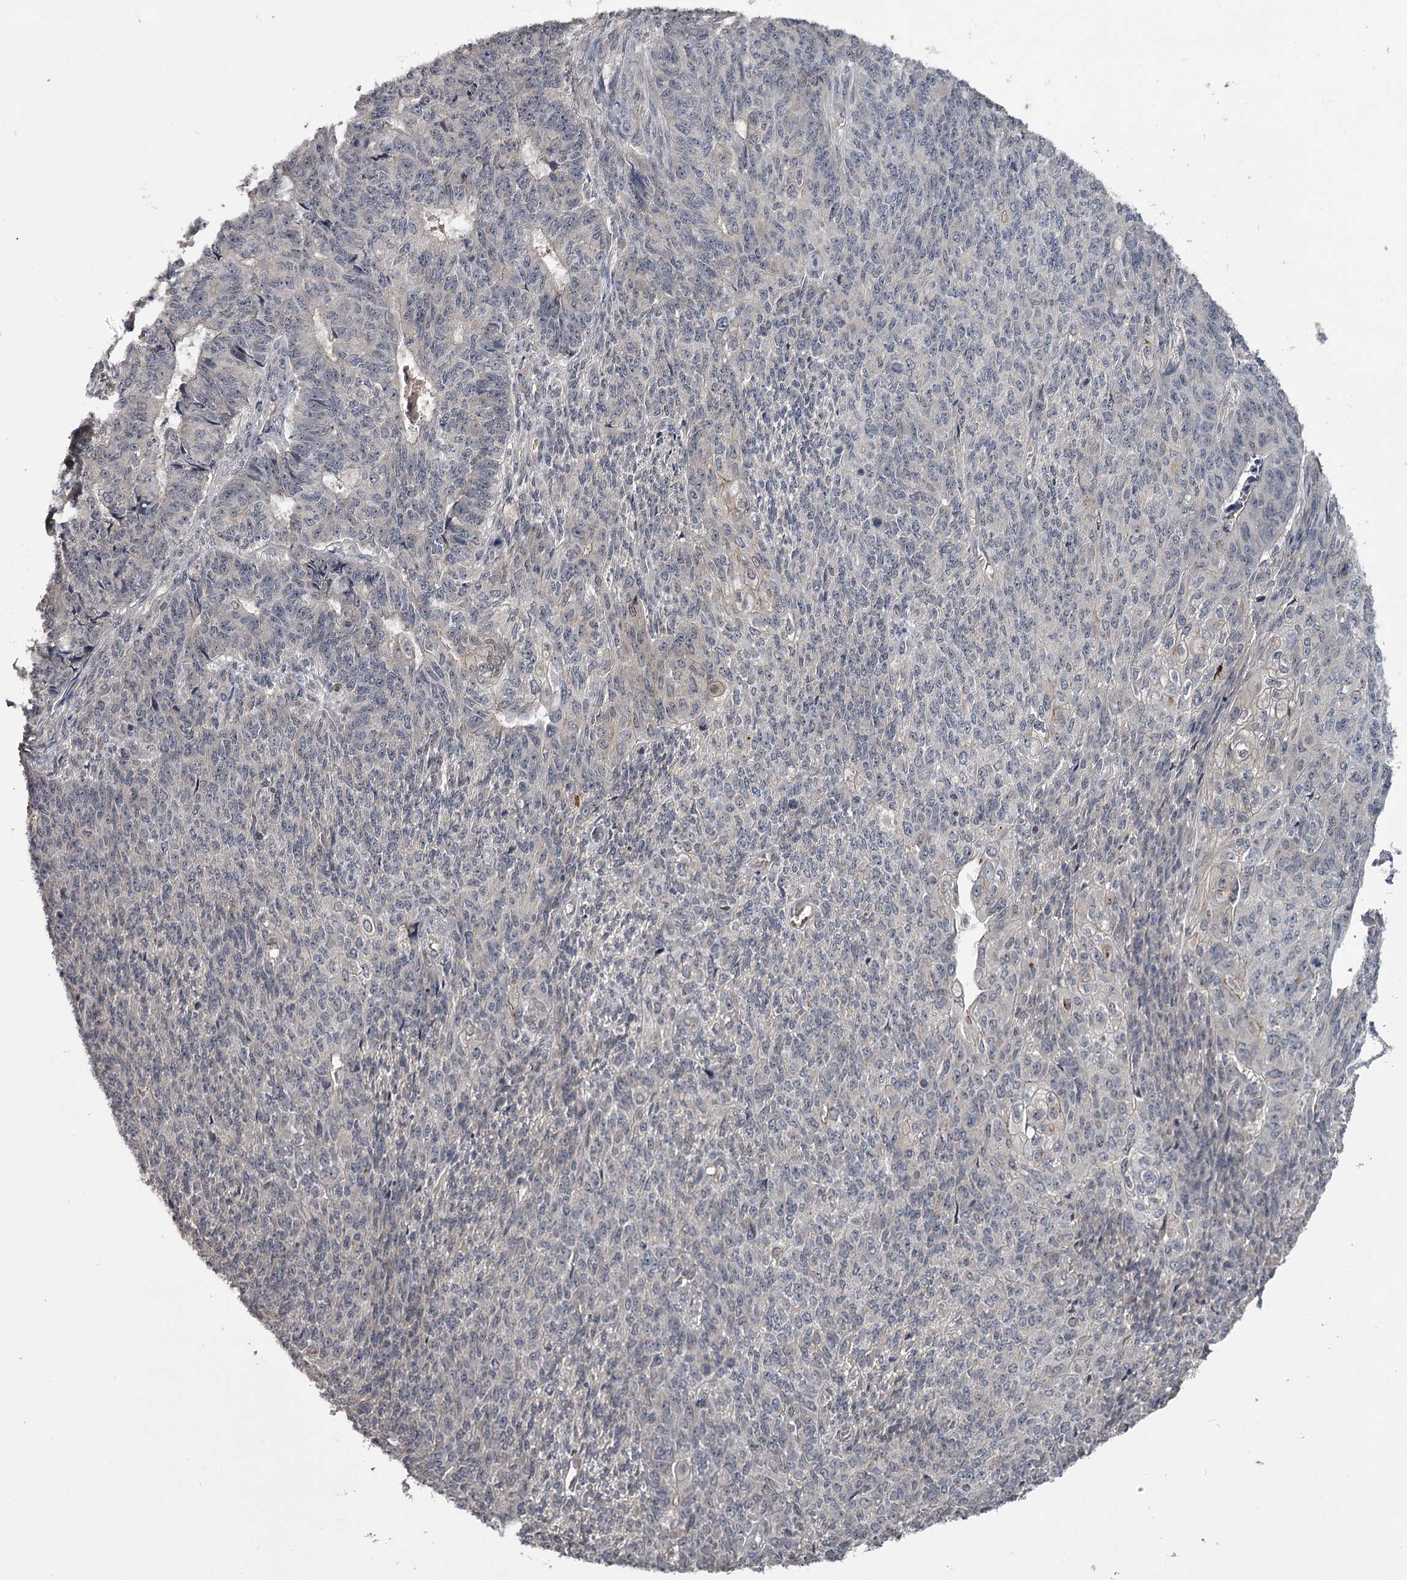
{"staining": {"intensity": "negative", "quantity": "none", "location": "none"}, "tissue": "endometrial cancer", "cell_type": "Tumor cells", "image_type": "cancer", "snomed": [{"axis": "morphology", "description": "Adenocarcinoma, NOS"}, {"axis": "topography", "description": "Endometrium"}], "caption": "There is no significant positivity in tumor cells of endometrial cancer (adenocarcinoma).", "gene": "CWF19L2", "patient": {"sex": "female", "age": 32}}